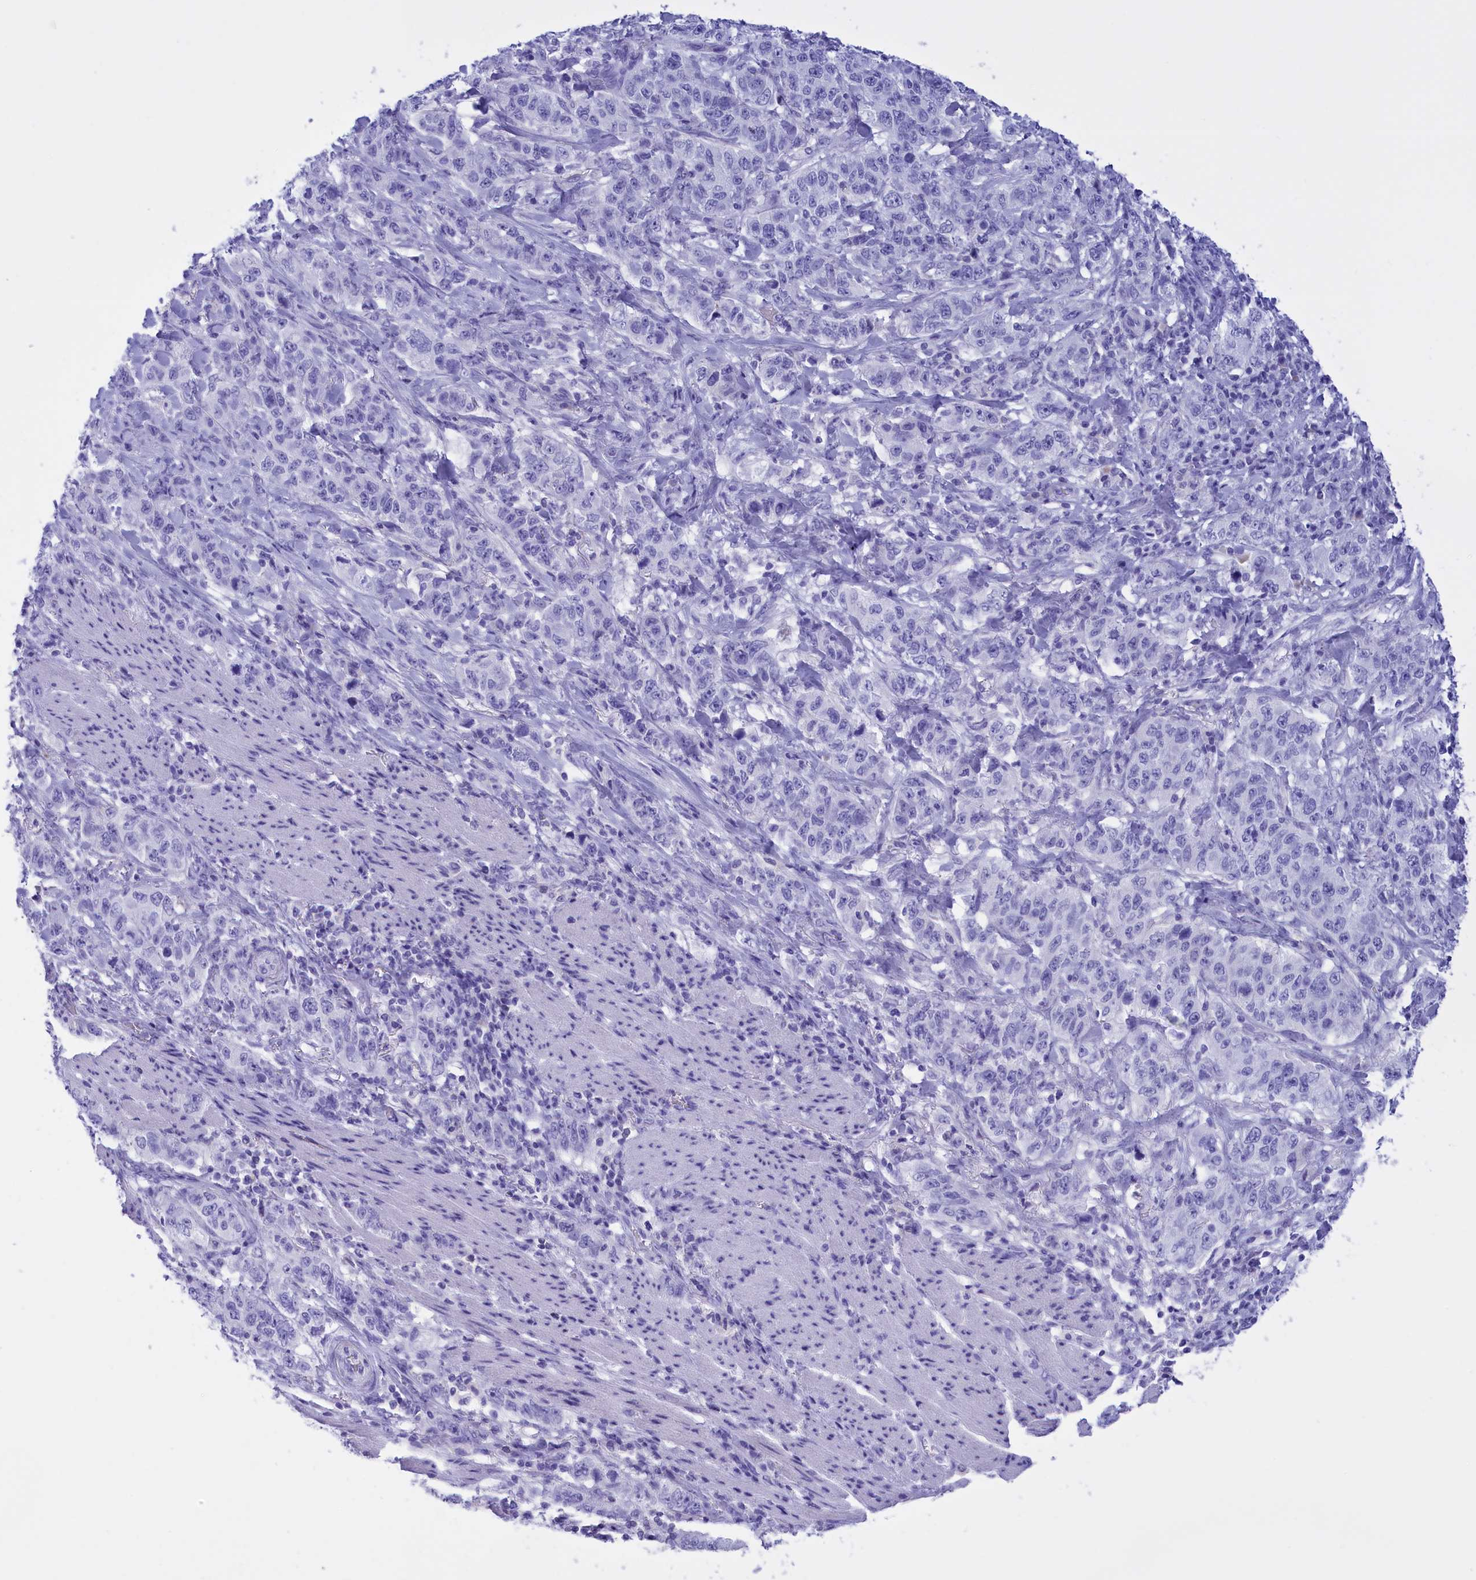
{"staining": {"intensity": "negative", "quantity": "none", "location": "none"}, "tissue": "stomach cancer", "cell_type": "Tumor cells", "image_type": "cancer", "snomed": [{"axis": "morphology", "description": "Adenocarcinoma, NOS"}, {"axis": "topography", "description": "Stomach"}], "caption": "The image exhibits no staining of tumor cells in stomach adenocarcinoma. (DAB (3,3'-diaminobenzidine) immunohistochemistry (IHC), high magnification).", "gene": "PROK2", "patient": {"sex": "male", "age": 48}}